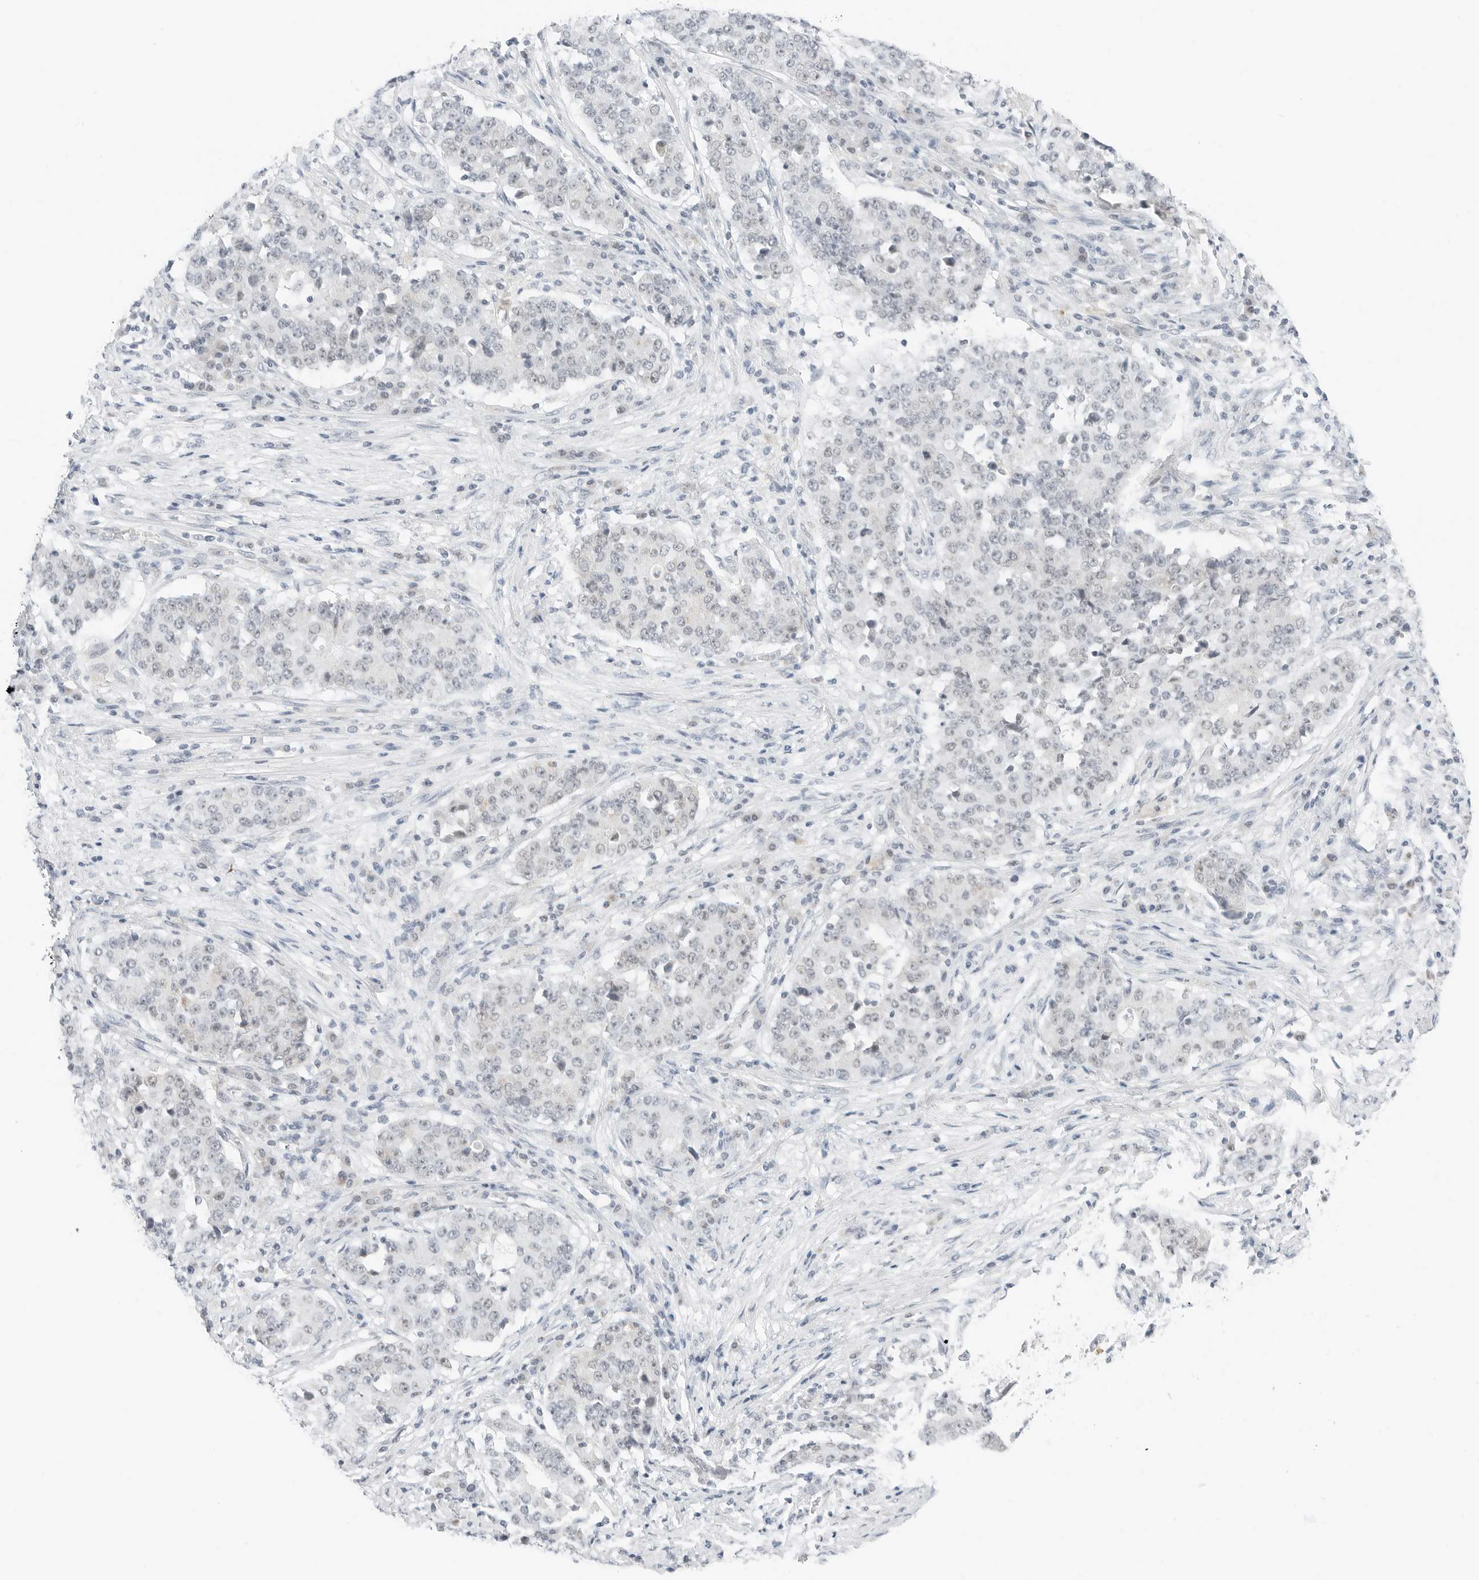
{"staining": {"intensity": "negative", "quantity": "none", "location": "none"}, "tissue": "stomach cancer", "cell_type": "Tumor cells", "image_type": "cancer", "snomed": [{"axis": "morphology", "description": "Adenocarcinoma, NOS"}, {"axis": "topography", "description": "Stomach"}], "caption": "An image of adenocarcinoma (stomach) stained for a protein displays no brown staining in tumor cells.", "gene": "CCSAP", "patient": {"sex": "male", "age": 59}}